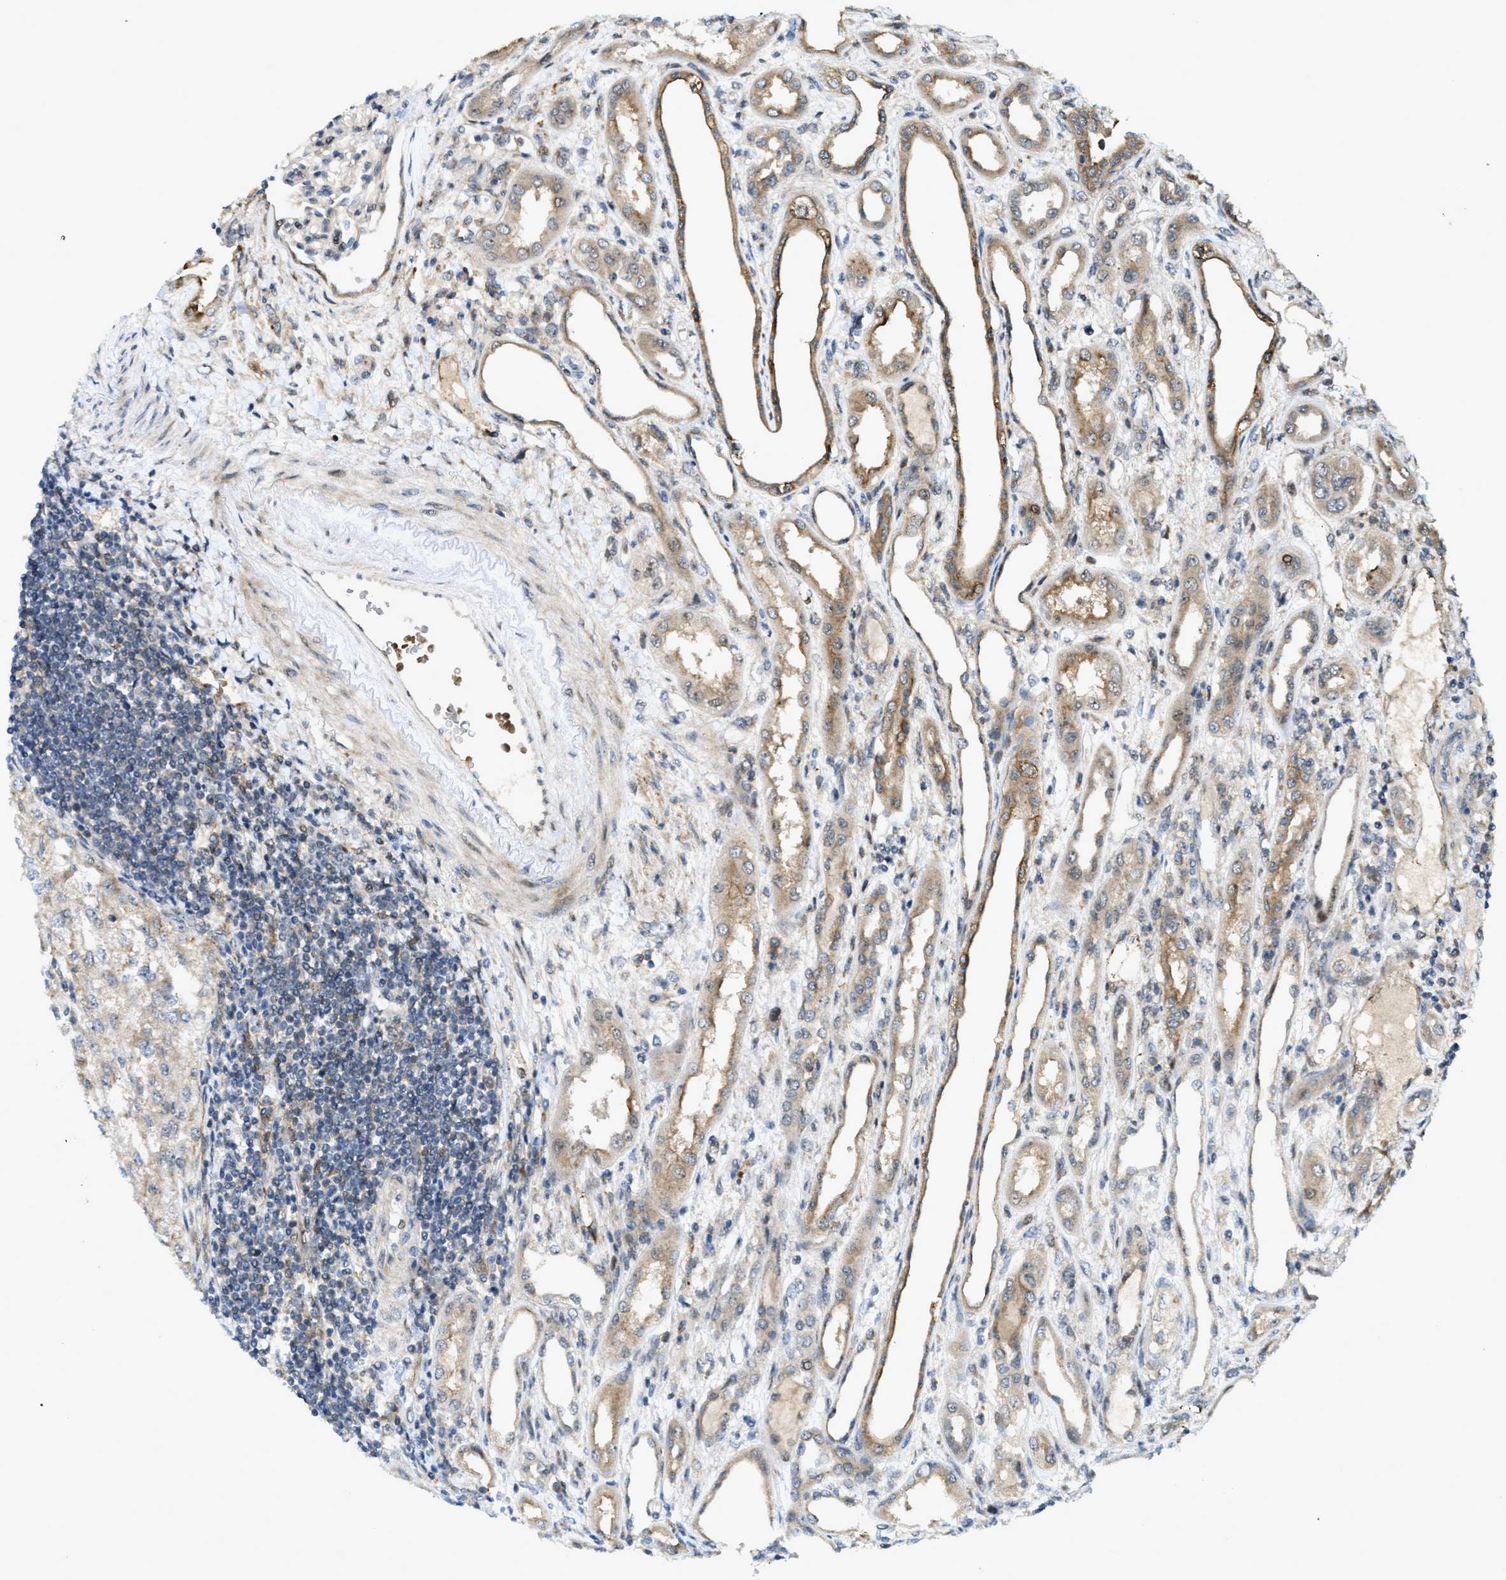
{"staining": {"intensity": "weak", "quantity": ">75%", "location": "cytoplasmic/membranous"}, "tissue": "renal cancer", "cell_type": "Tumor cells", "image_type": "cancer", "snomed": [{"axis": "morphology", "description": "Adenocarcinoma, NOS"}, {"axis": "topography", "description": "Kidney"}], "caption": "The micrograph shows immunohistochemical staining of renal cancer (adenocarcinoma). There is weak cytoplasmic/membranous staining is seen in approximately >75% of tumor cells.", "gene": "DNAJC28", "patient": {"sex": "female", "age": 54}}